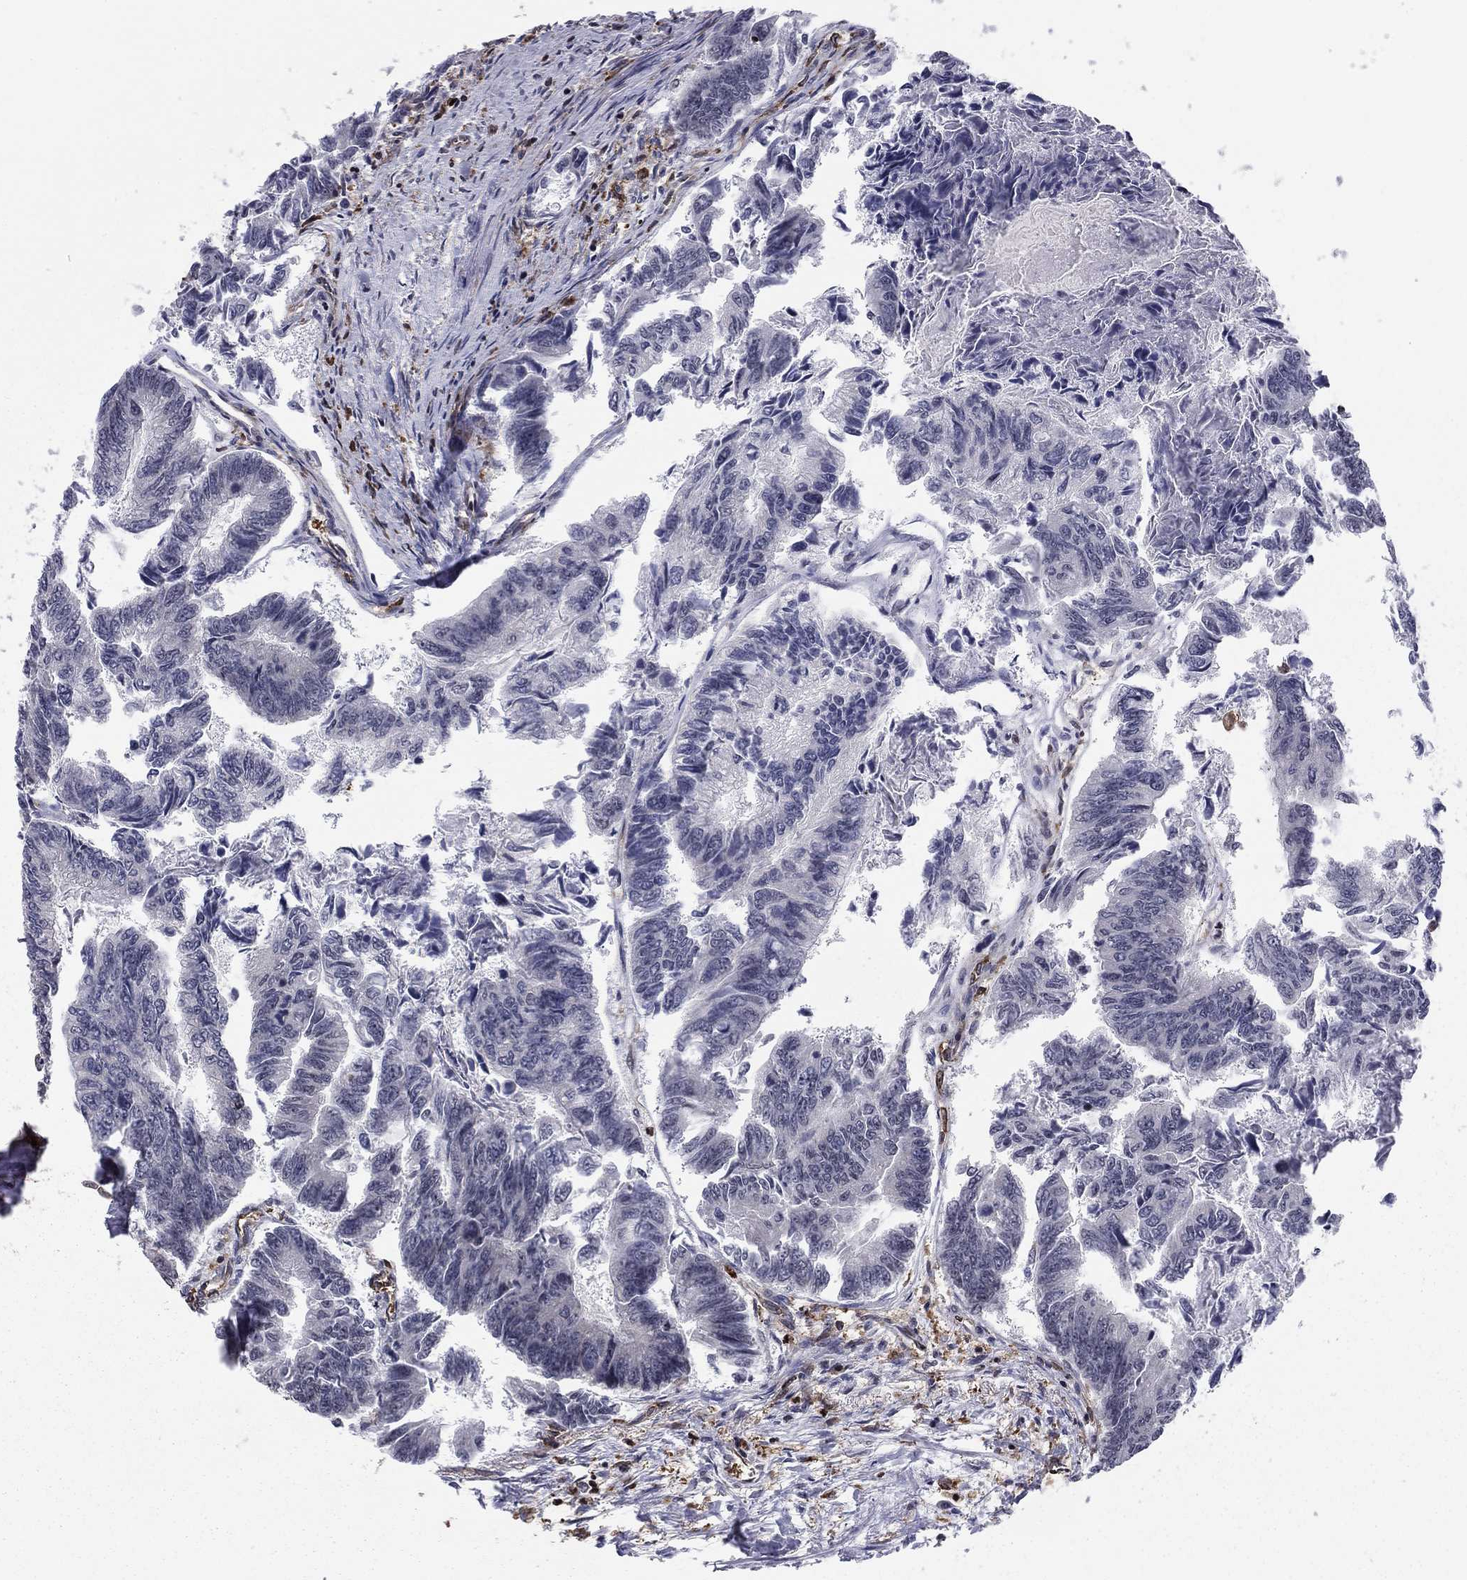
{"staining": {"intensity": "negative", "quantity": "none", "location": "none"}, "tissue": "colorectal cancer", "cell_type": "Tumor cells", "image_type": "cancer", "snomed": [{"axis": "morphology", "description": "Adenocarcinoma, NOS"}, {"axis": "topography", "description": "Colon"}], "caption": "The image shows no staining of tumor cells in colorectal adenocarcinoma.", "gene": "PLCB2", "patient": {"sex": "female", "age": 65}}